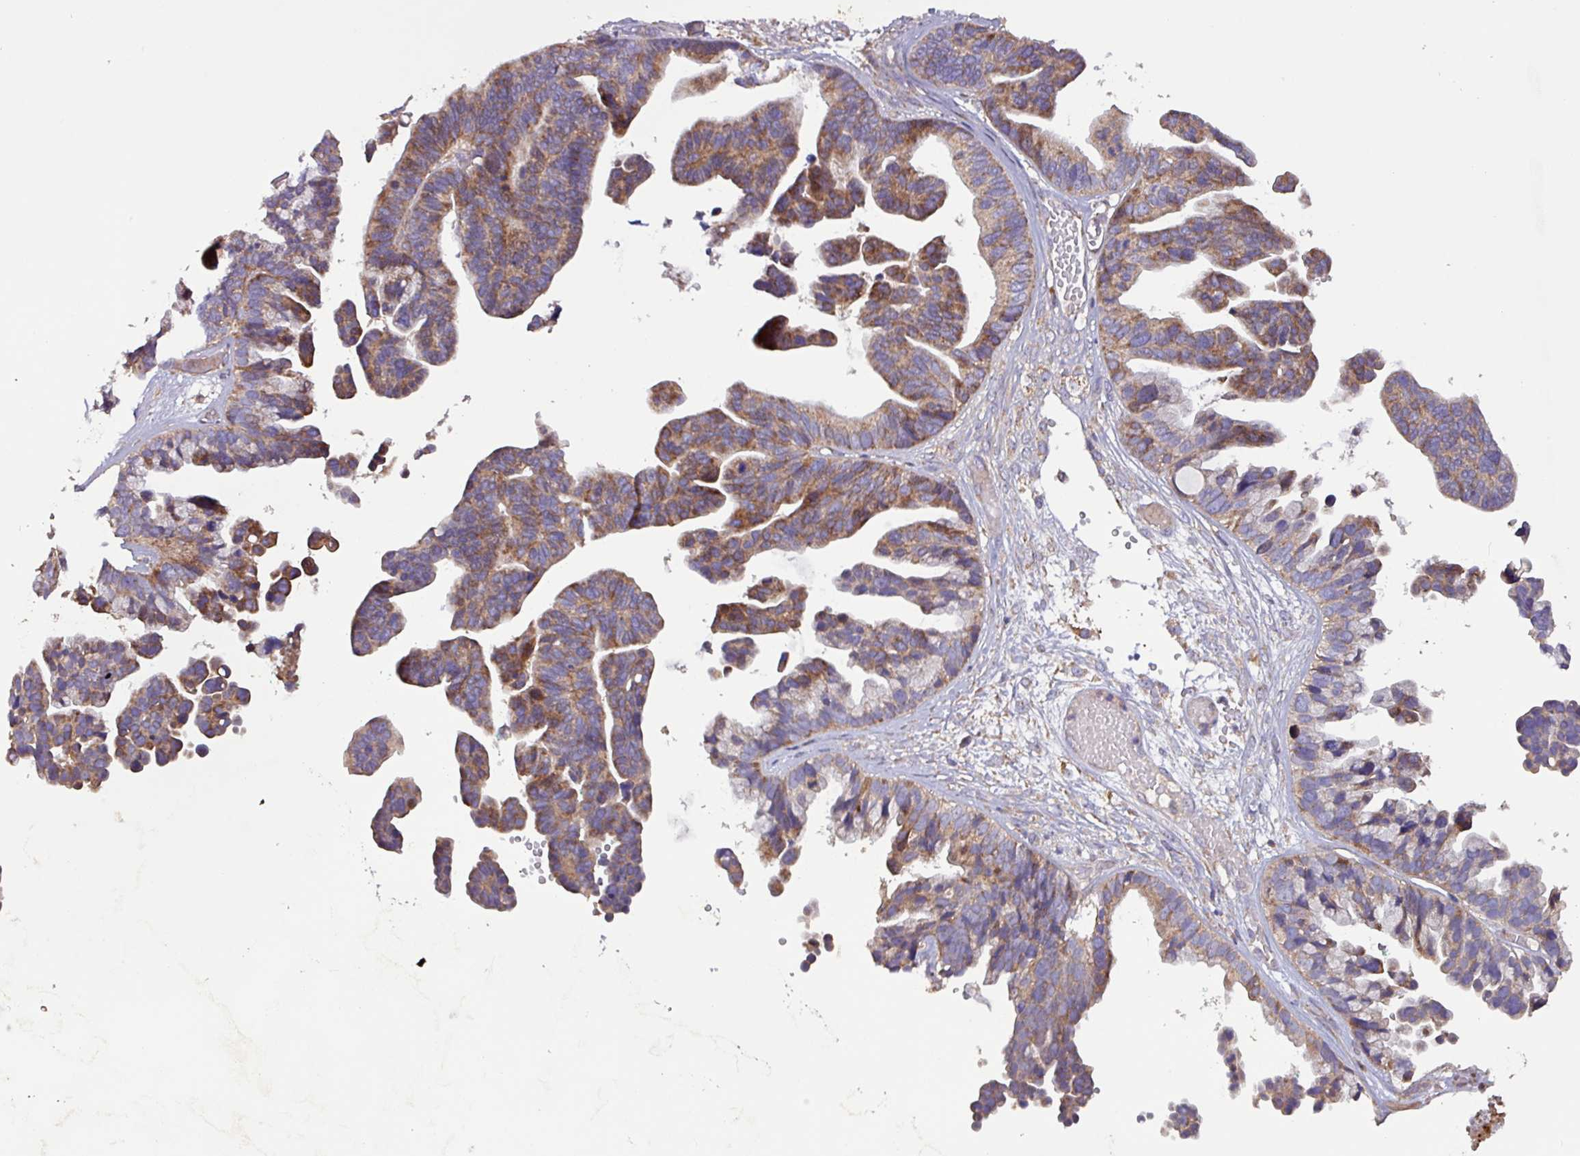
{"staining": {"intensity": "moderate", "quantity": "25%-75%", "location": "cytoplasmic/membranous"}, "tissue": "ovarian cancer", "cell_type": "Tumor cells", "image_type": "cancer", "snomed": [{"axis": "morphology", "description": "Cystadenocarcinoma, serous, NOS"}, {"axis": "topography", "description": "Ovary"}], "caption": "A brown stain highlights moderate cytoplasmic/membranous expression of a protein in human ovarian serous cystadenocarcinoma tumor cells.", "gene": "PTPRQ", "patient": {"sex": "female", "age": 56}}